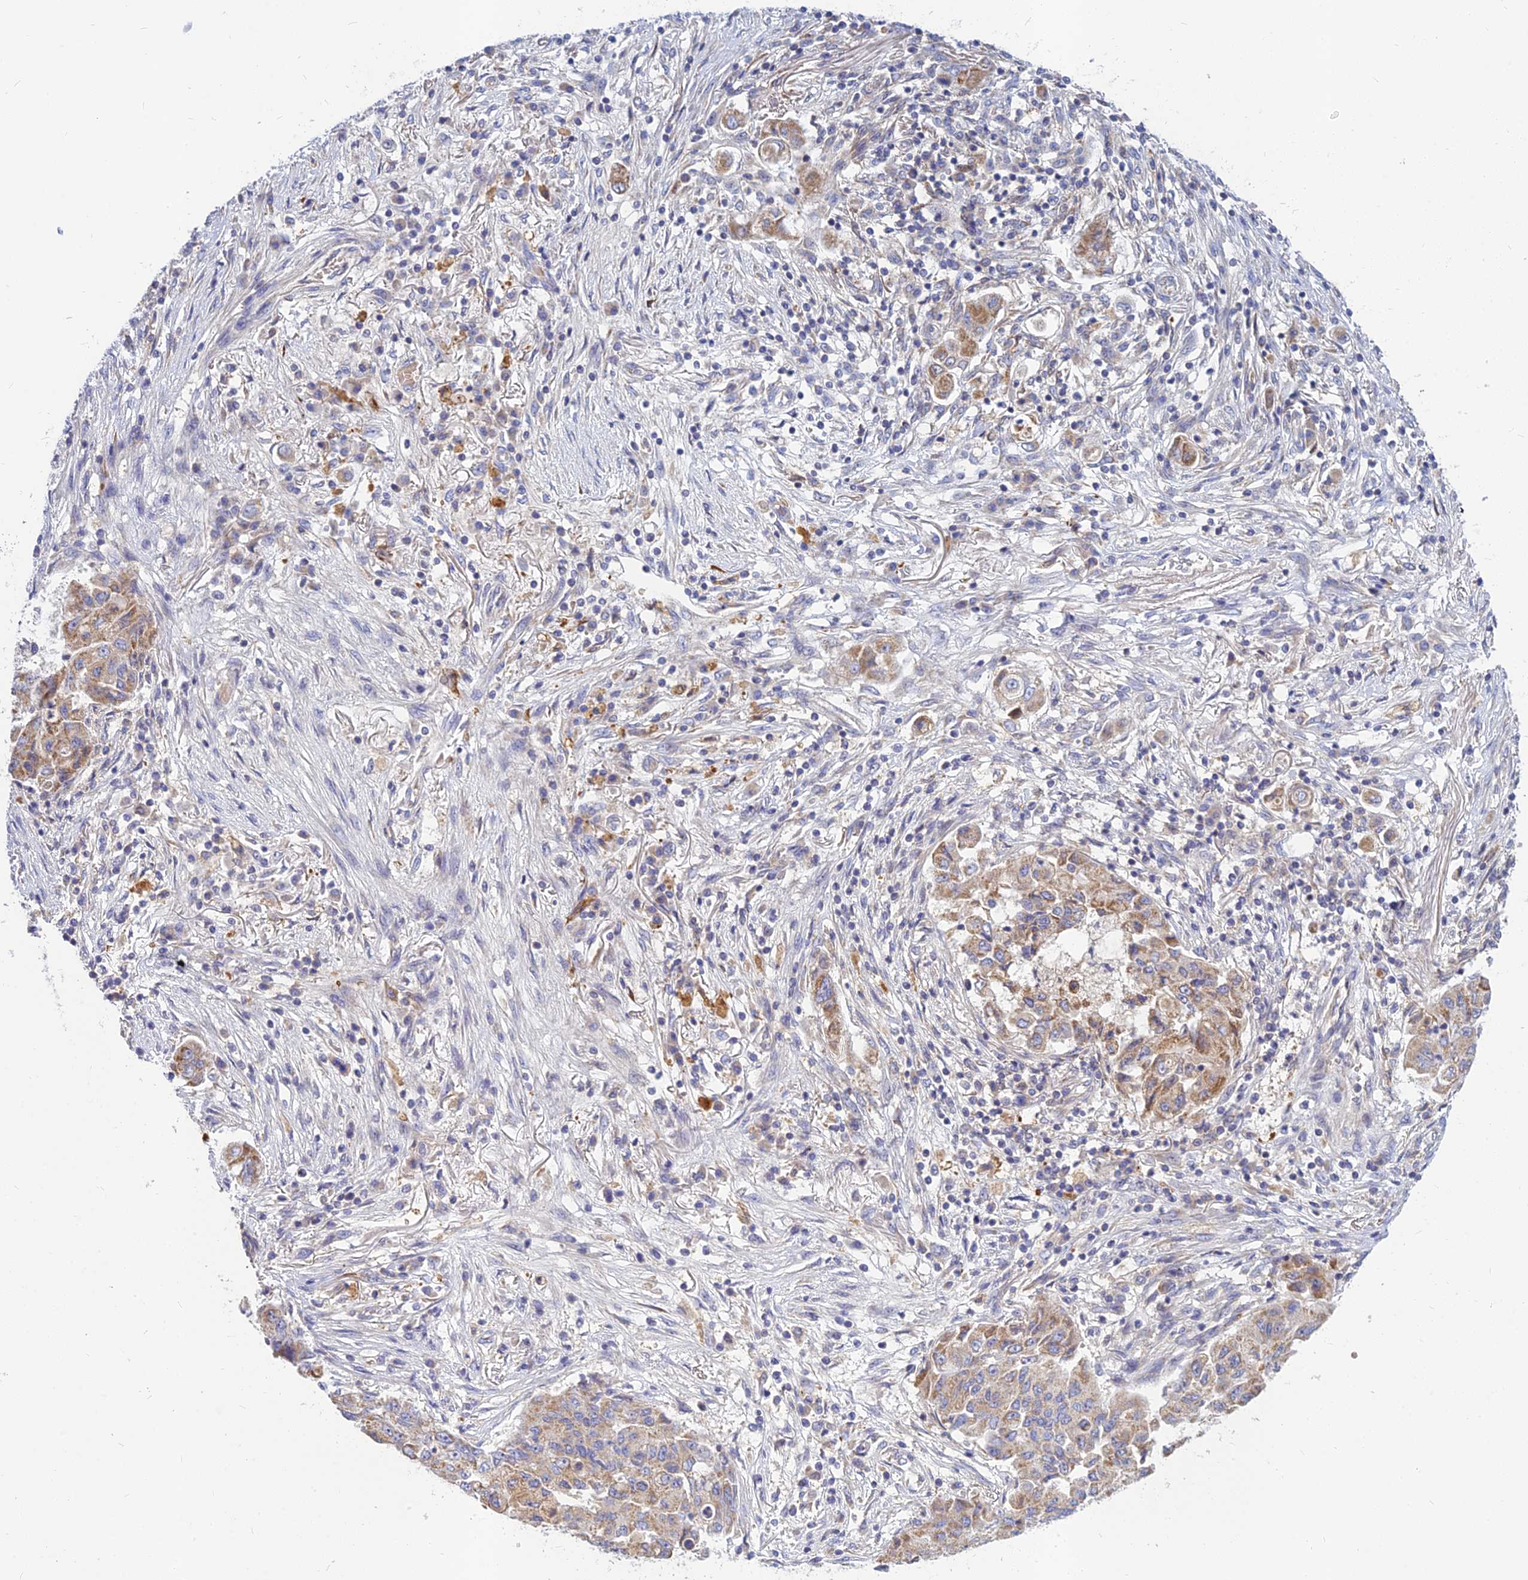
{"staining": {"intensity": "moderate", "quantity": "<25%", "location": "cytoplasmic/membranous"}, "tissue": "lung cancer", "cell_type": "Tumor cells", "image_type": "cancer", "snomed": [{"axis": "morphology", "description": "Squamous cell carcinoma, NOS"}, {"axis": "topography", "description": "Lung"}], "caption": "This image exhibits immunohistochemistry (IHC) staining of squamous cell carcinoma (lung), with low moderate cytoplasmic/membranous expression in about <25% of tumor cells.", "gene": "CACNA1B", "patient": {"sex": "male", "age": 74}}